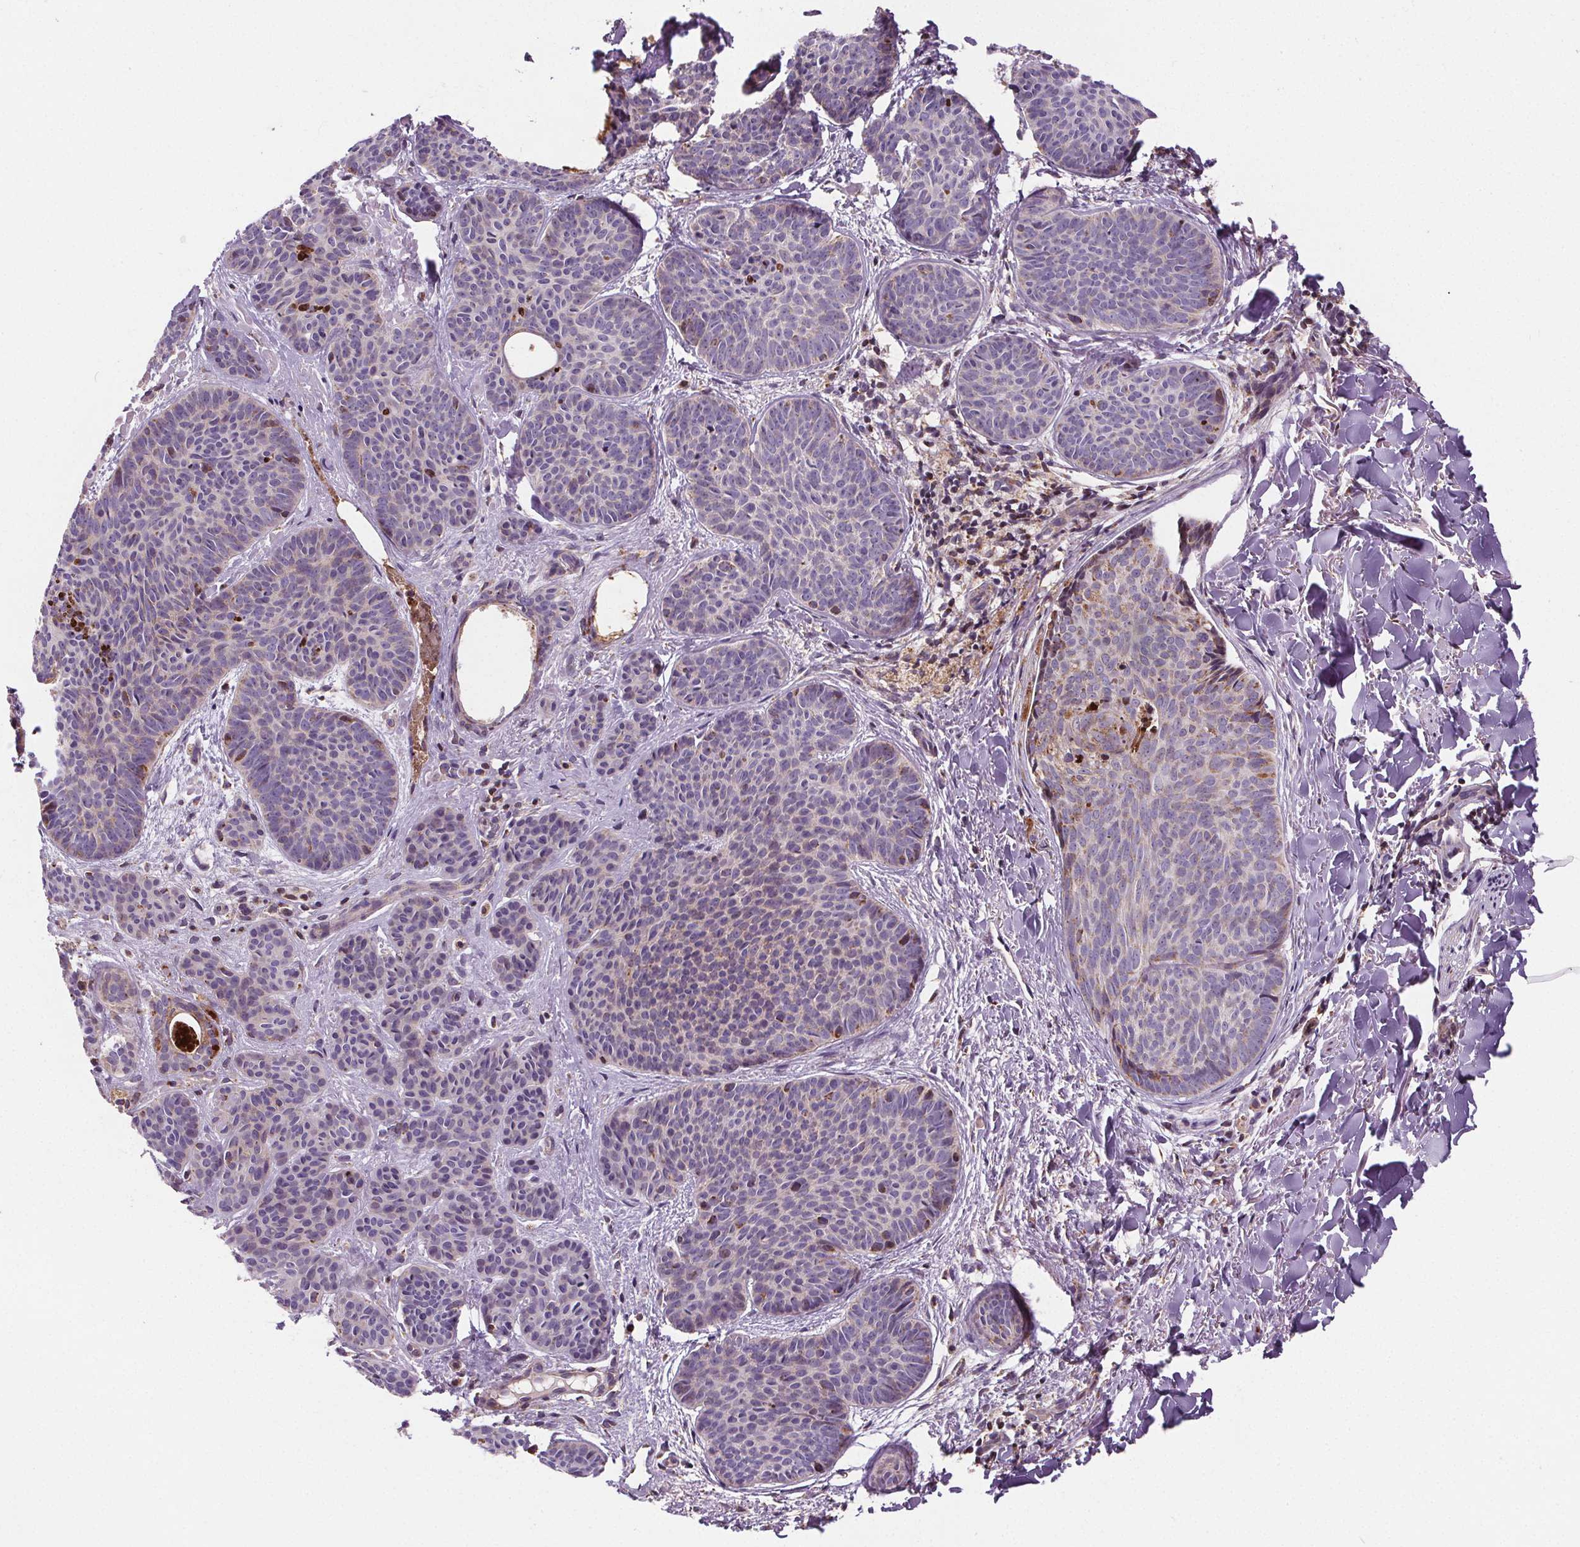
{"staining": {"intensity": "weak", "quantity": "25%-75%", "location": "cytoplasmic/membranous"}, "tissue": "skin cancer", "cell_type": "Tumor cells", "image_type": "cancer", "snomed": [{"axis": "morphology", "description": "Basal cell carcinoma"}, {"axis": "topography", "description": "Skin"}], "caption": "Basal cell carcinoma (skin) stained with a protein marker exhibits weak staining in tumor cells.", "gene": "SUCLA2", "patient": {"sex": "female", "age": 82}}